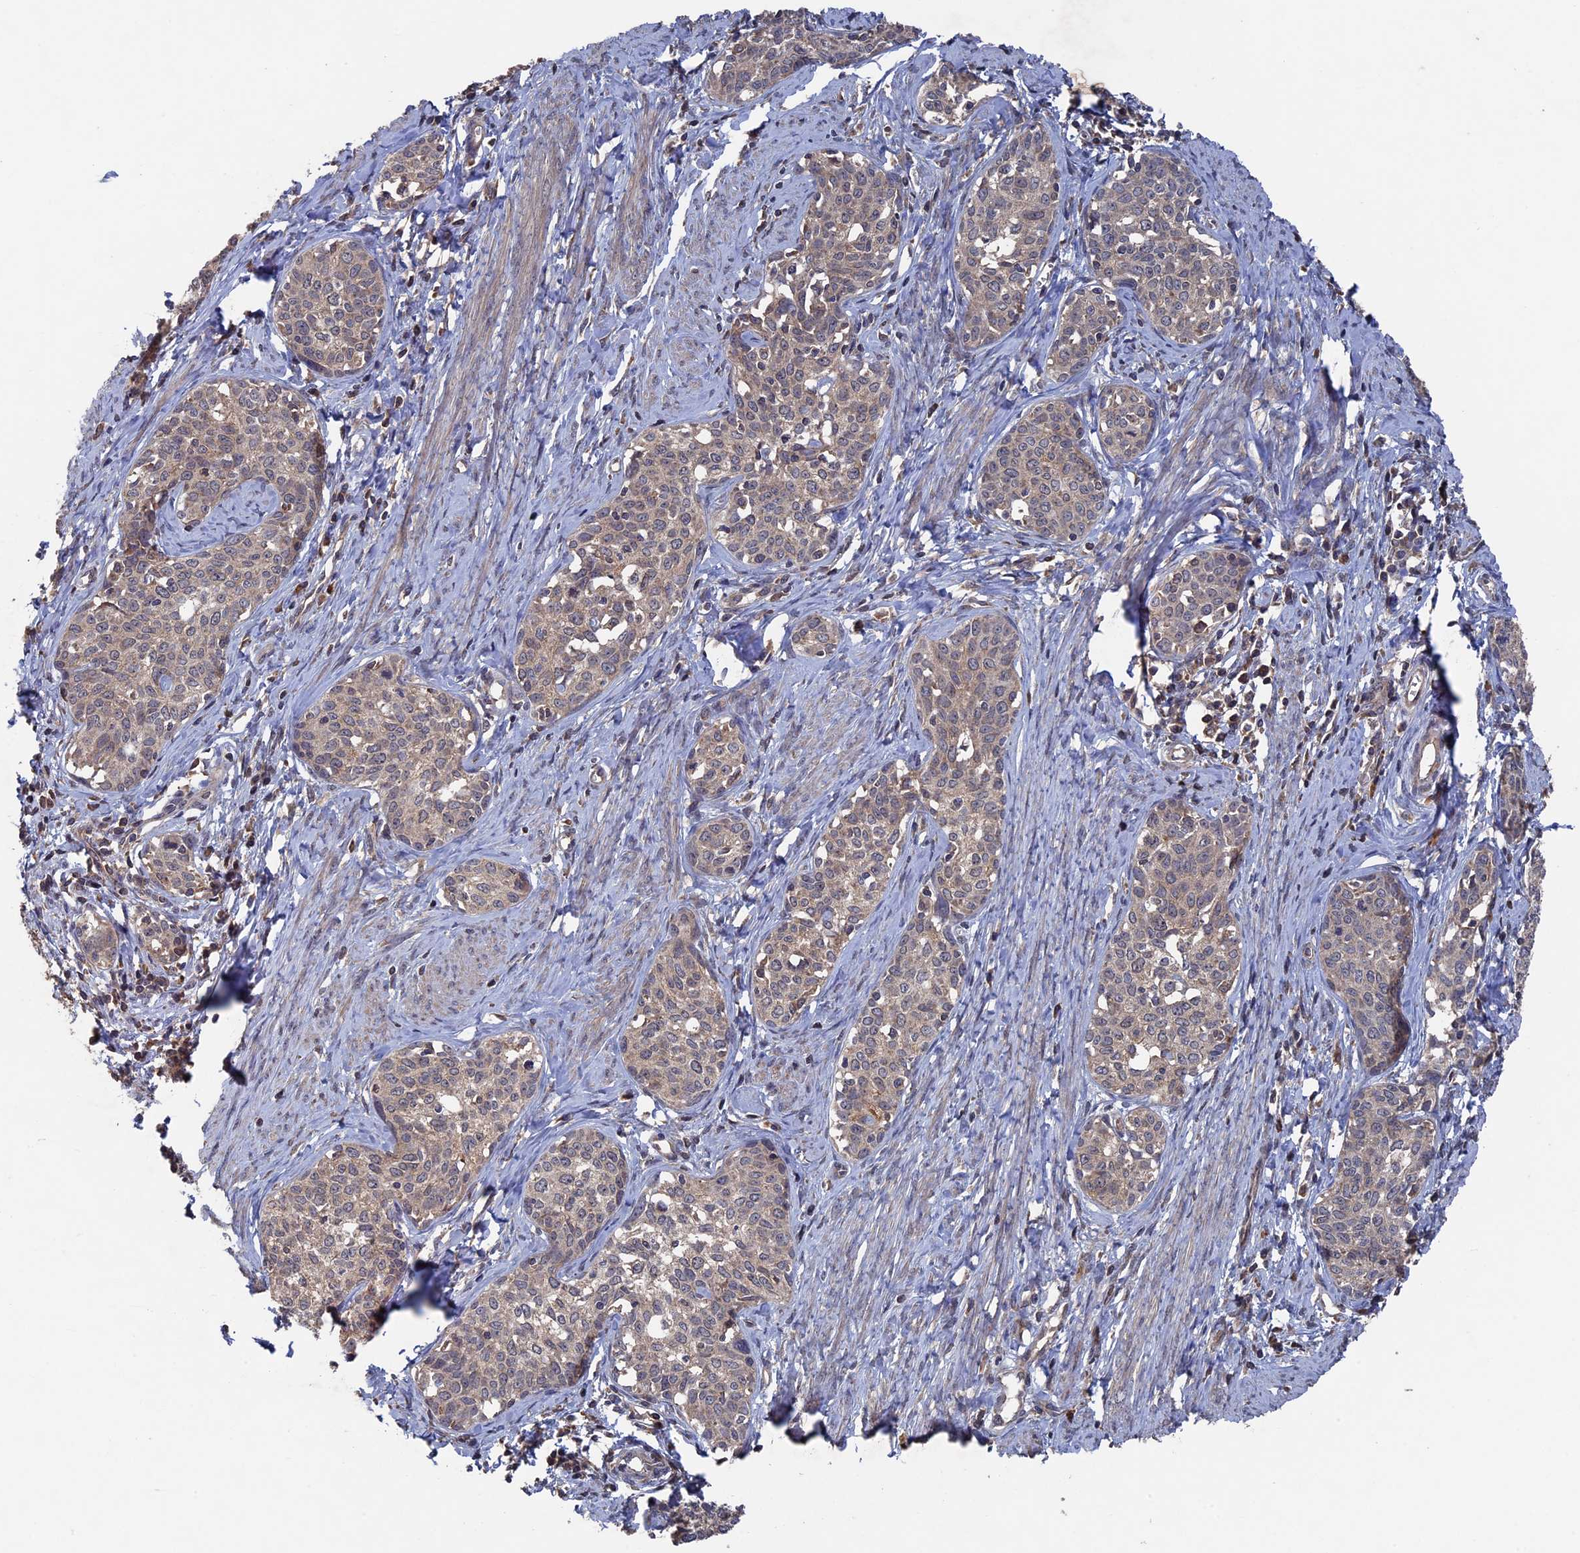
{"staining": {"intensity": "weak", "quantity": "25%-75%", "location": "cytoplasmic/membranous"}, "tissue": "cervical cancer", "cell_type": "Tumor cells", "image_type": "cancer", "snomed": [{"axis": "morphology", "description": "Squamous cell carcinoma, NOS"}, {"axis": "topography", "description": "Cervix"}], "caption": "Immunohistochemical staining of cervical squamous cell carcinoma displays low levels of weak cytoplasmic/membranous protein staining in approximately 25%-75% of tumor cells.", "gene": "RAB15", "patient": {"sex": "female", "age": 52}}